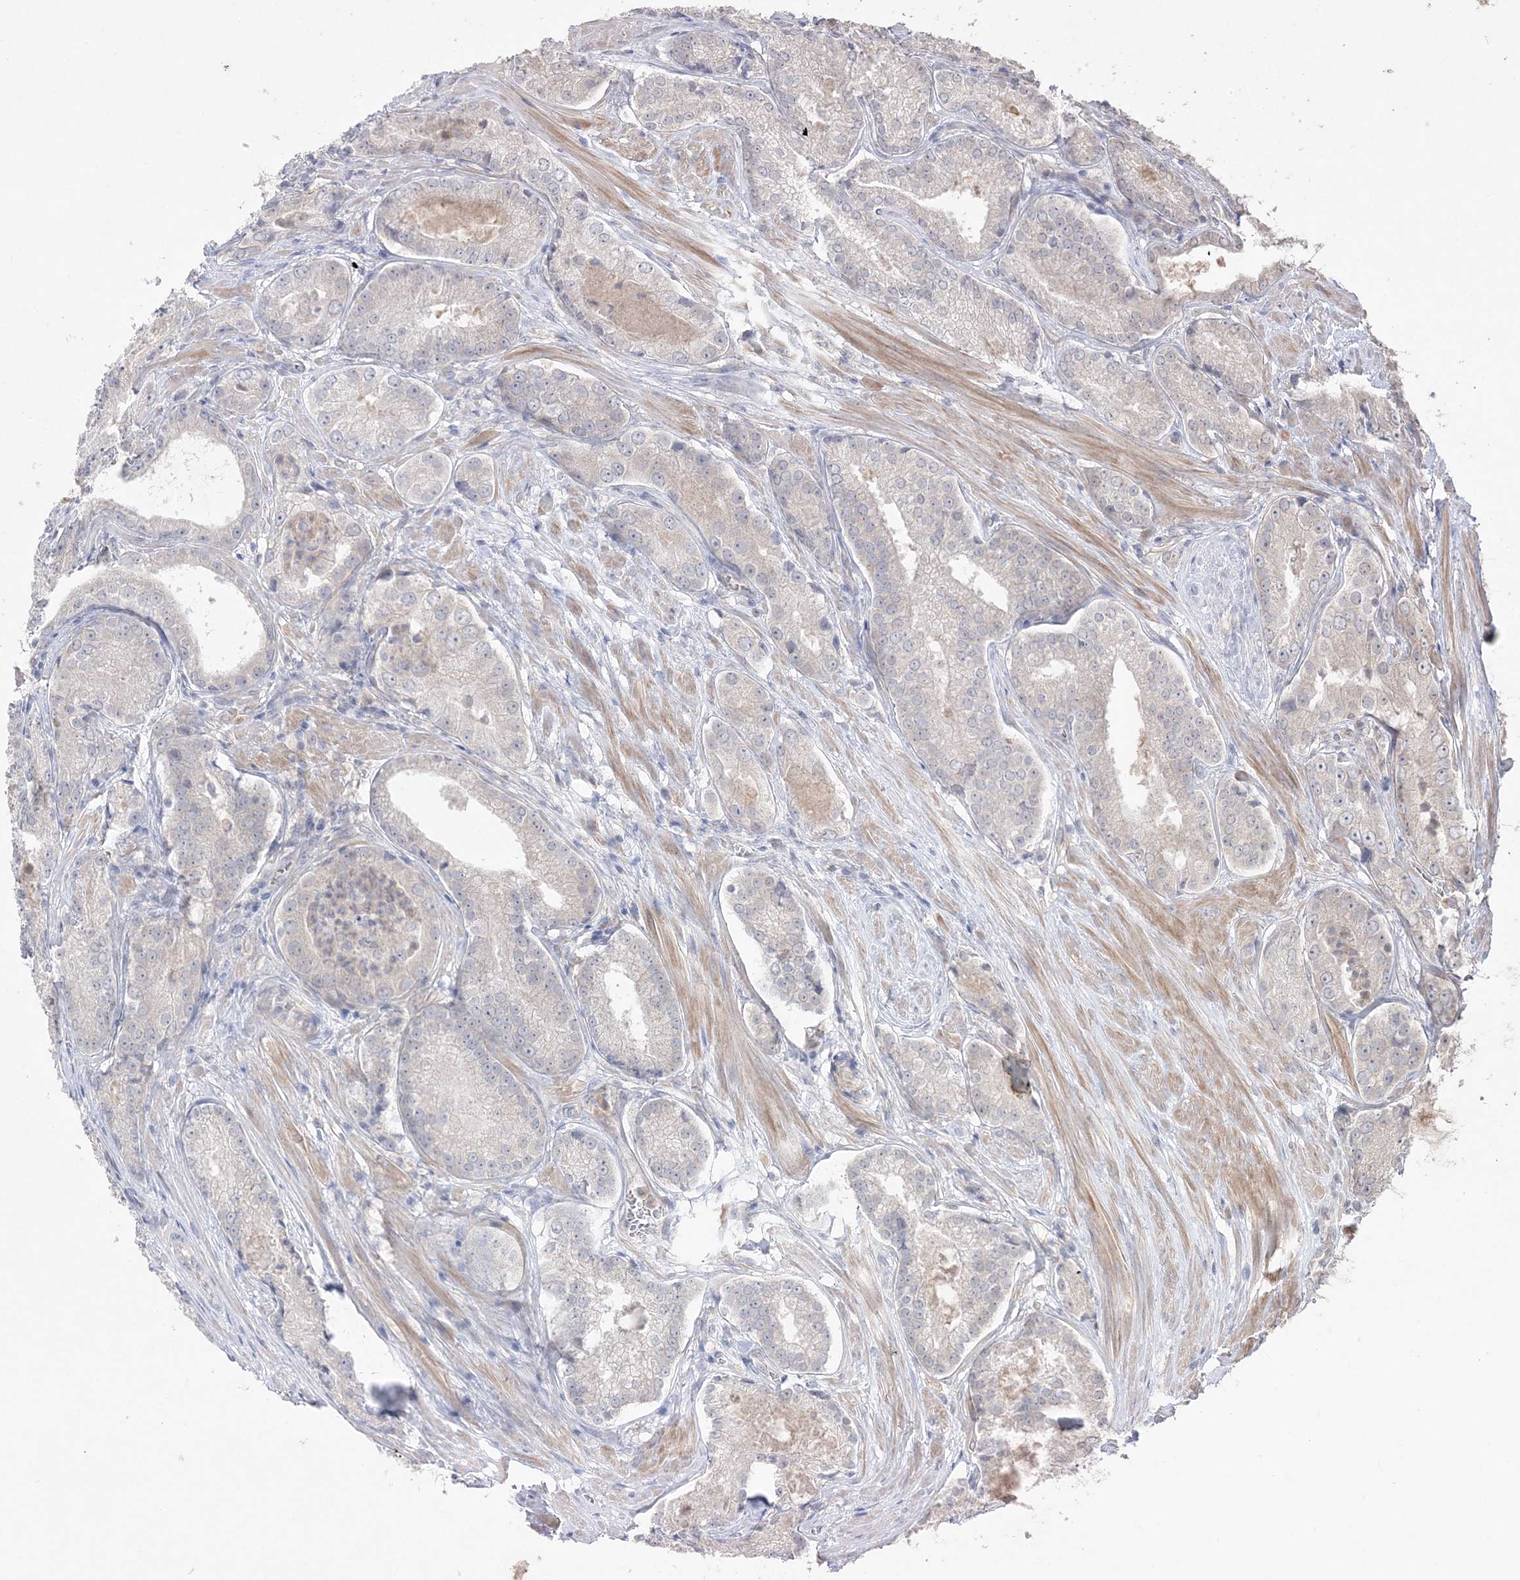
{"staining": {"intensity": "negative", "quantity": "none", "location": "none"}, "tissue": "prostate cancer", "cell_type": "Tumor cells", "image_type": "cancer", "snomed": [{"axis": "morphology", "description": "Adenocarcinoma, Low grade"}, {"axis": "topography", "description": "Prostate"}], "caption": "This is an immunohistochemistry photomicrograph of prostate adenocarcinoma (low-grade). There is no expression in tumor cells.", "gene": "SH3BP4", "patient": {"sex": "male", "age": 54}}